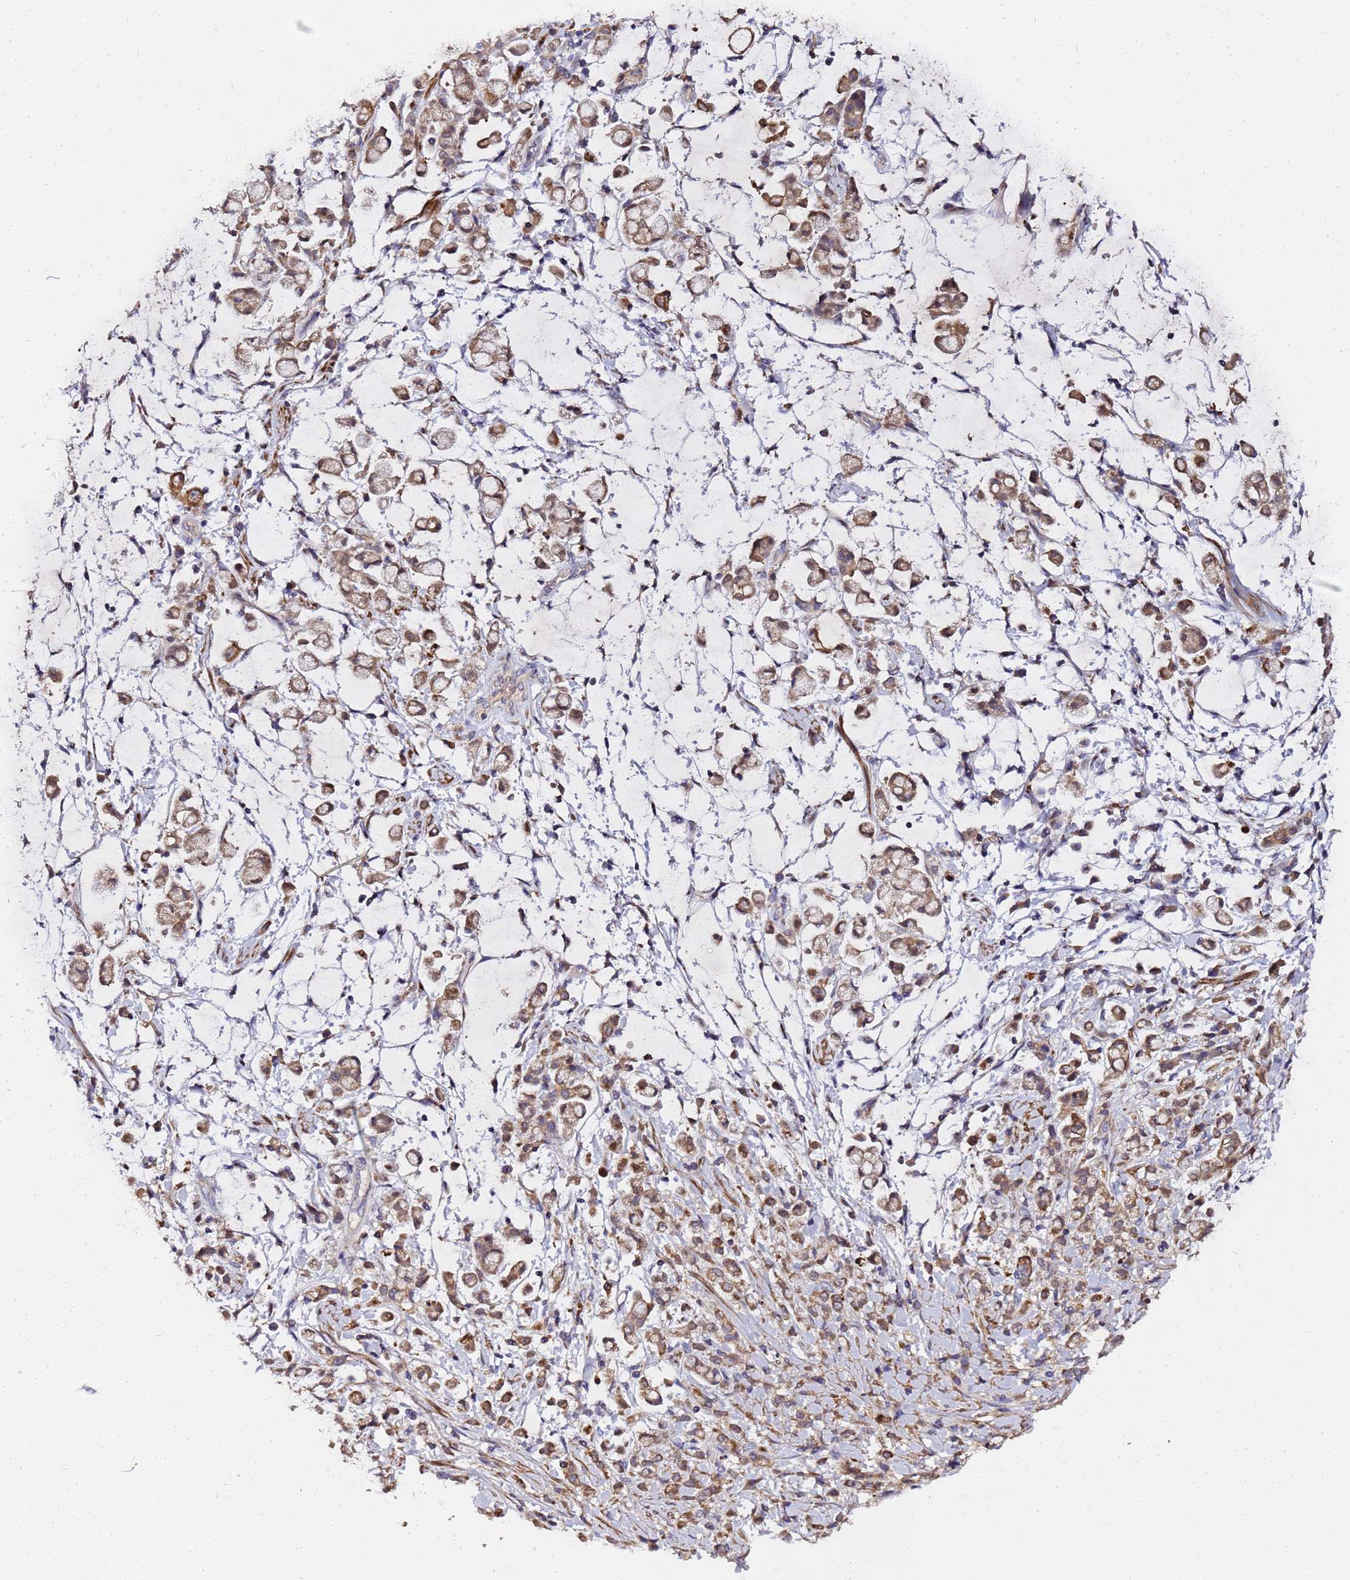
{"staining": {"intensity": "weak", "quantity": ">75%", "location": "cytoplasmic/membranous"}, "tissue": "stomach cancer", "cell_type": "Tumor cells", "image_type": "cancer", "snomed": [{"axis": "morphology", "description": "Adenocarcinoma, NOS"}, {"axis": "topography", "description": "Stomach"}], "caption": "Protein expression analysis of human adenocarcinoma (stomach) reveals weak cytoplasmic/membranous positivity in about >75% of tumor cells.", "gene": "LGI4", "patient": {"sex": "female", "age": 60}}